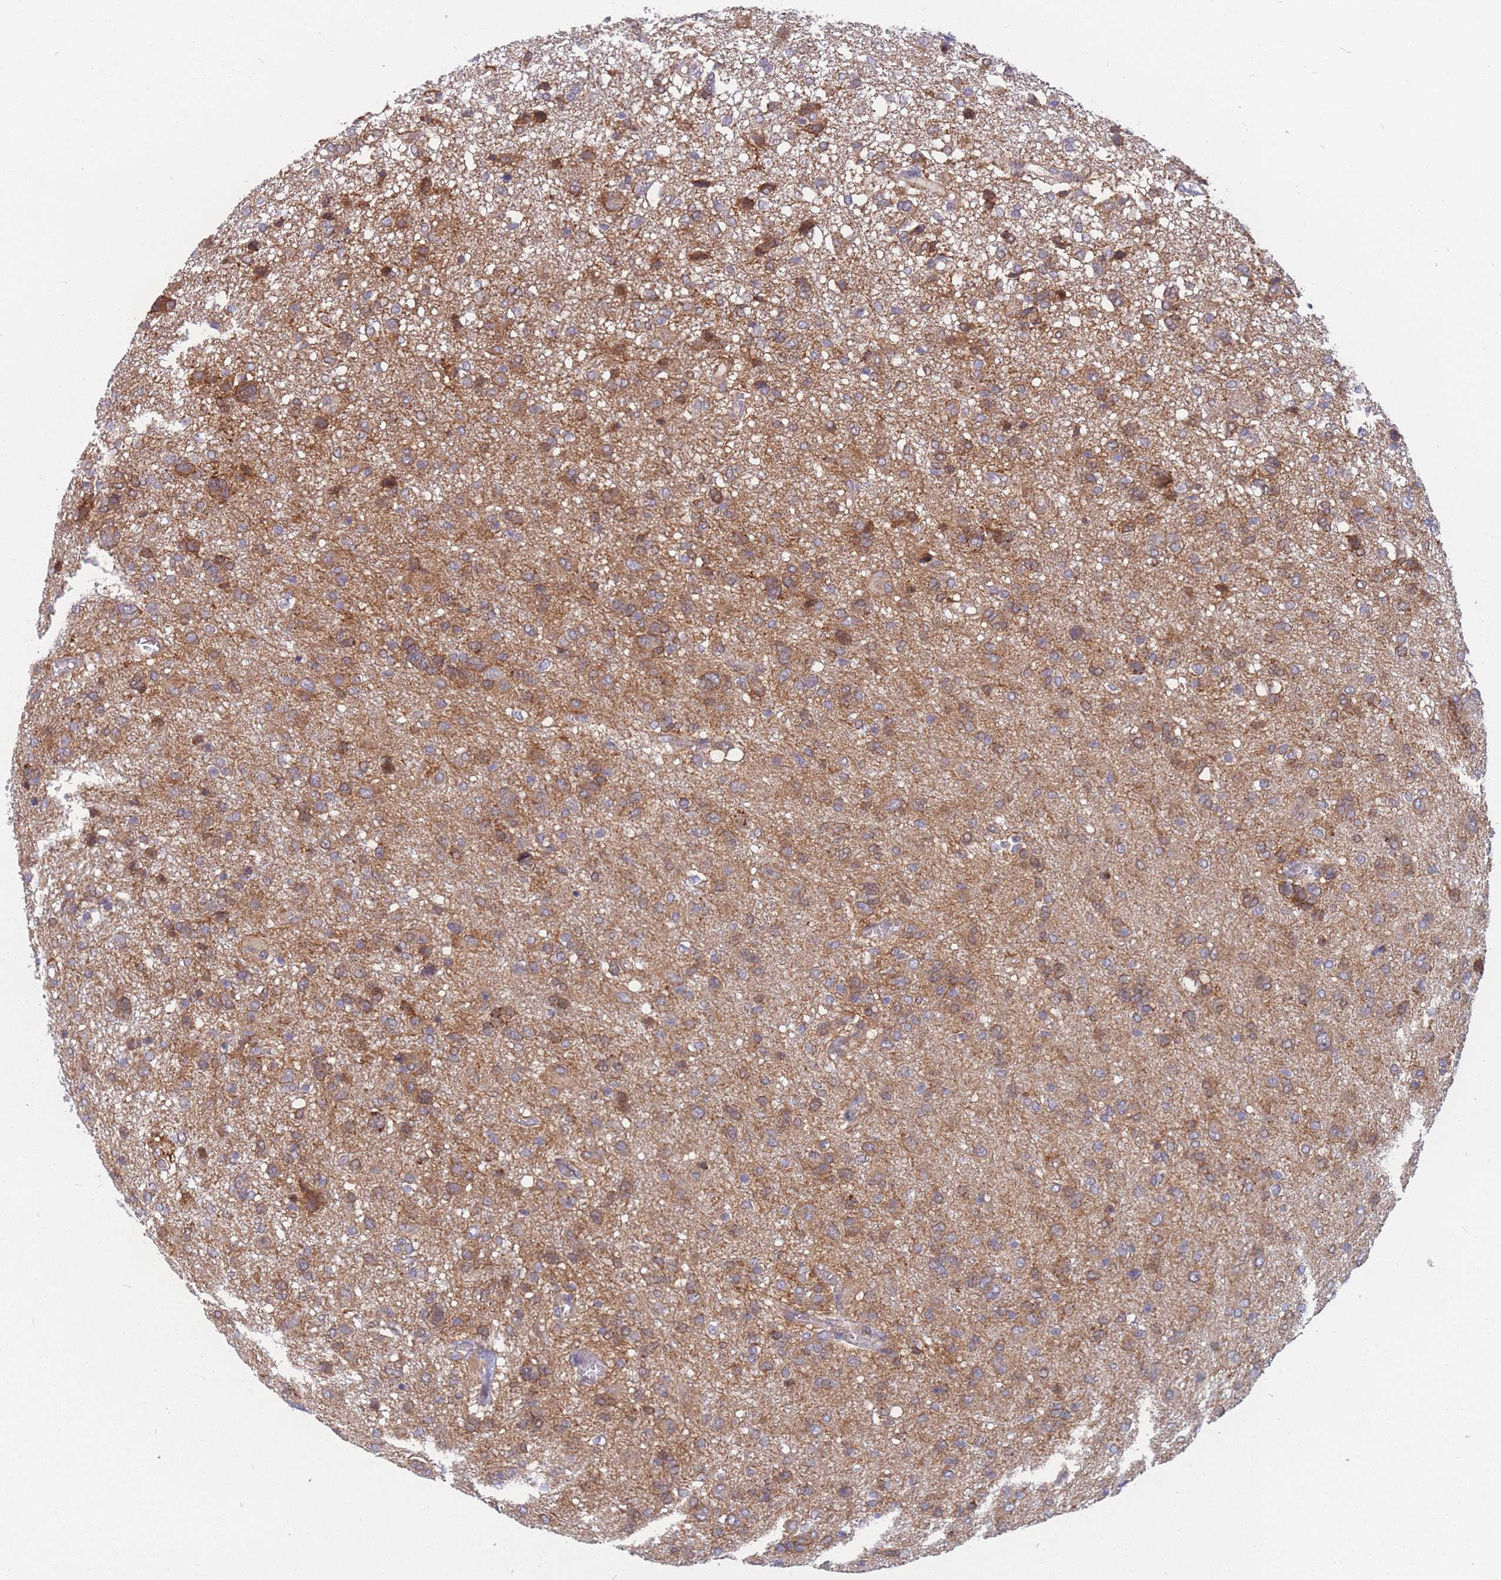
{"staining": {"intensity": "moderate", "quantity": ">75%", "location": "cytoplasmic/membranous"}, "tissue": "glioma", "cell_type": "Tumor cells", "image_type": "cancer", "snomed": [{"axis": "morphology", "description": "Glioma, malignant, High grade"}, {"axis": "topography", "description": "Brain"}], "caption": "Human malignant high-grade glioma stained for a protein (brown) reveals moderate cytoplasmic/membranous positive positivity in about >75% of tumor cells.", "gene": "TMEM131L", "patient": {"sex": "female", "age": 59}}